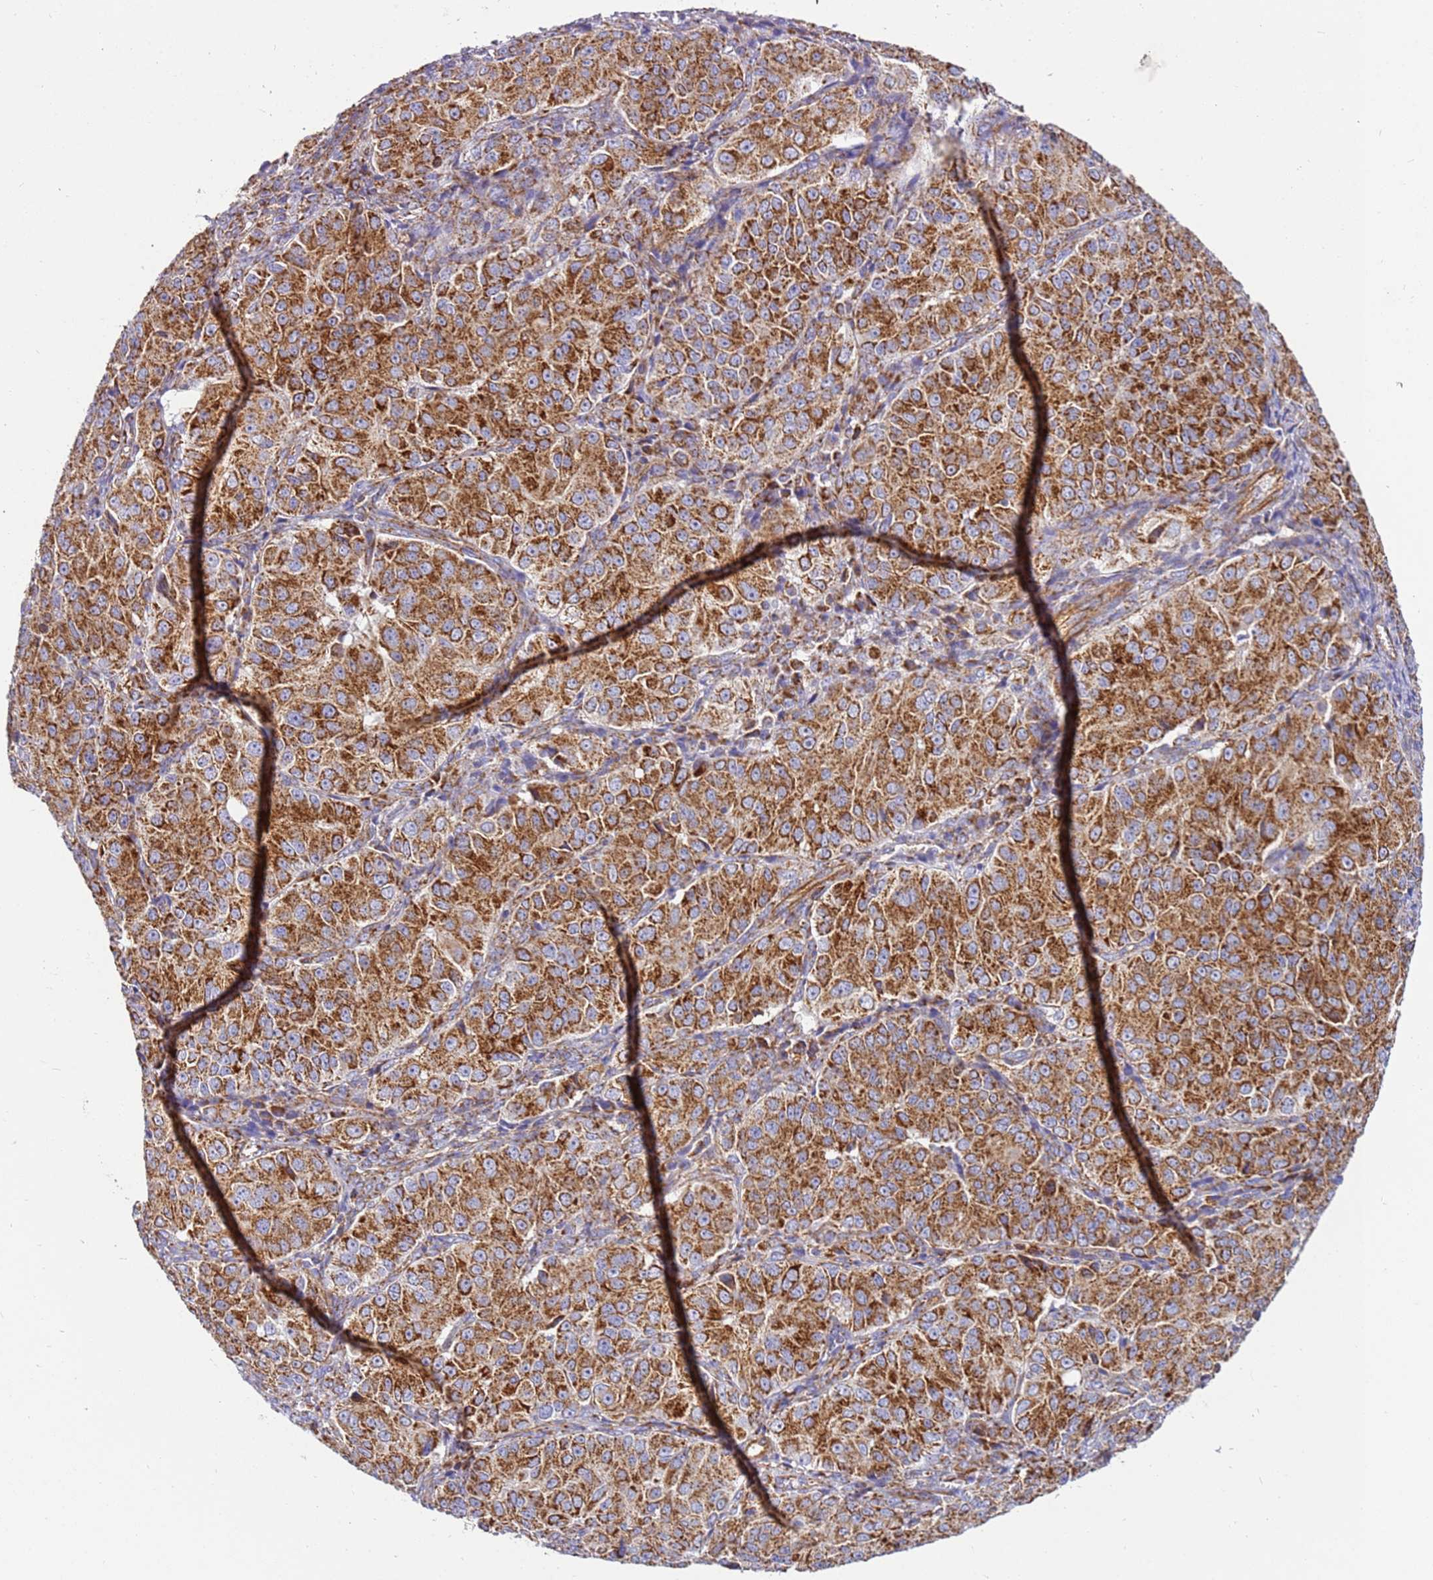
{"staining": {"intensity": "moderate", "quantity": ">75%", "location": "cytoplasmic/membranous"}, "tissue": "ovarian cancer", "cell_type": "Tumor cells", "image_type": "cancer", "snomed": [{"axis": "morphology", "description": "Carcinoma, endometroid"}, {"axis": "topography", "description": "Ovary"}], "caption": "Moderate cytoplasmic/membranous expression for a protein is identified in approximately >75% of tumor cells of endometroid carcinoma (ovarian) using IHC.", "gene": "MRPL20", "patient": {"sex": "female", "age": 51}}